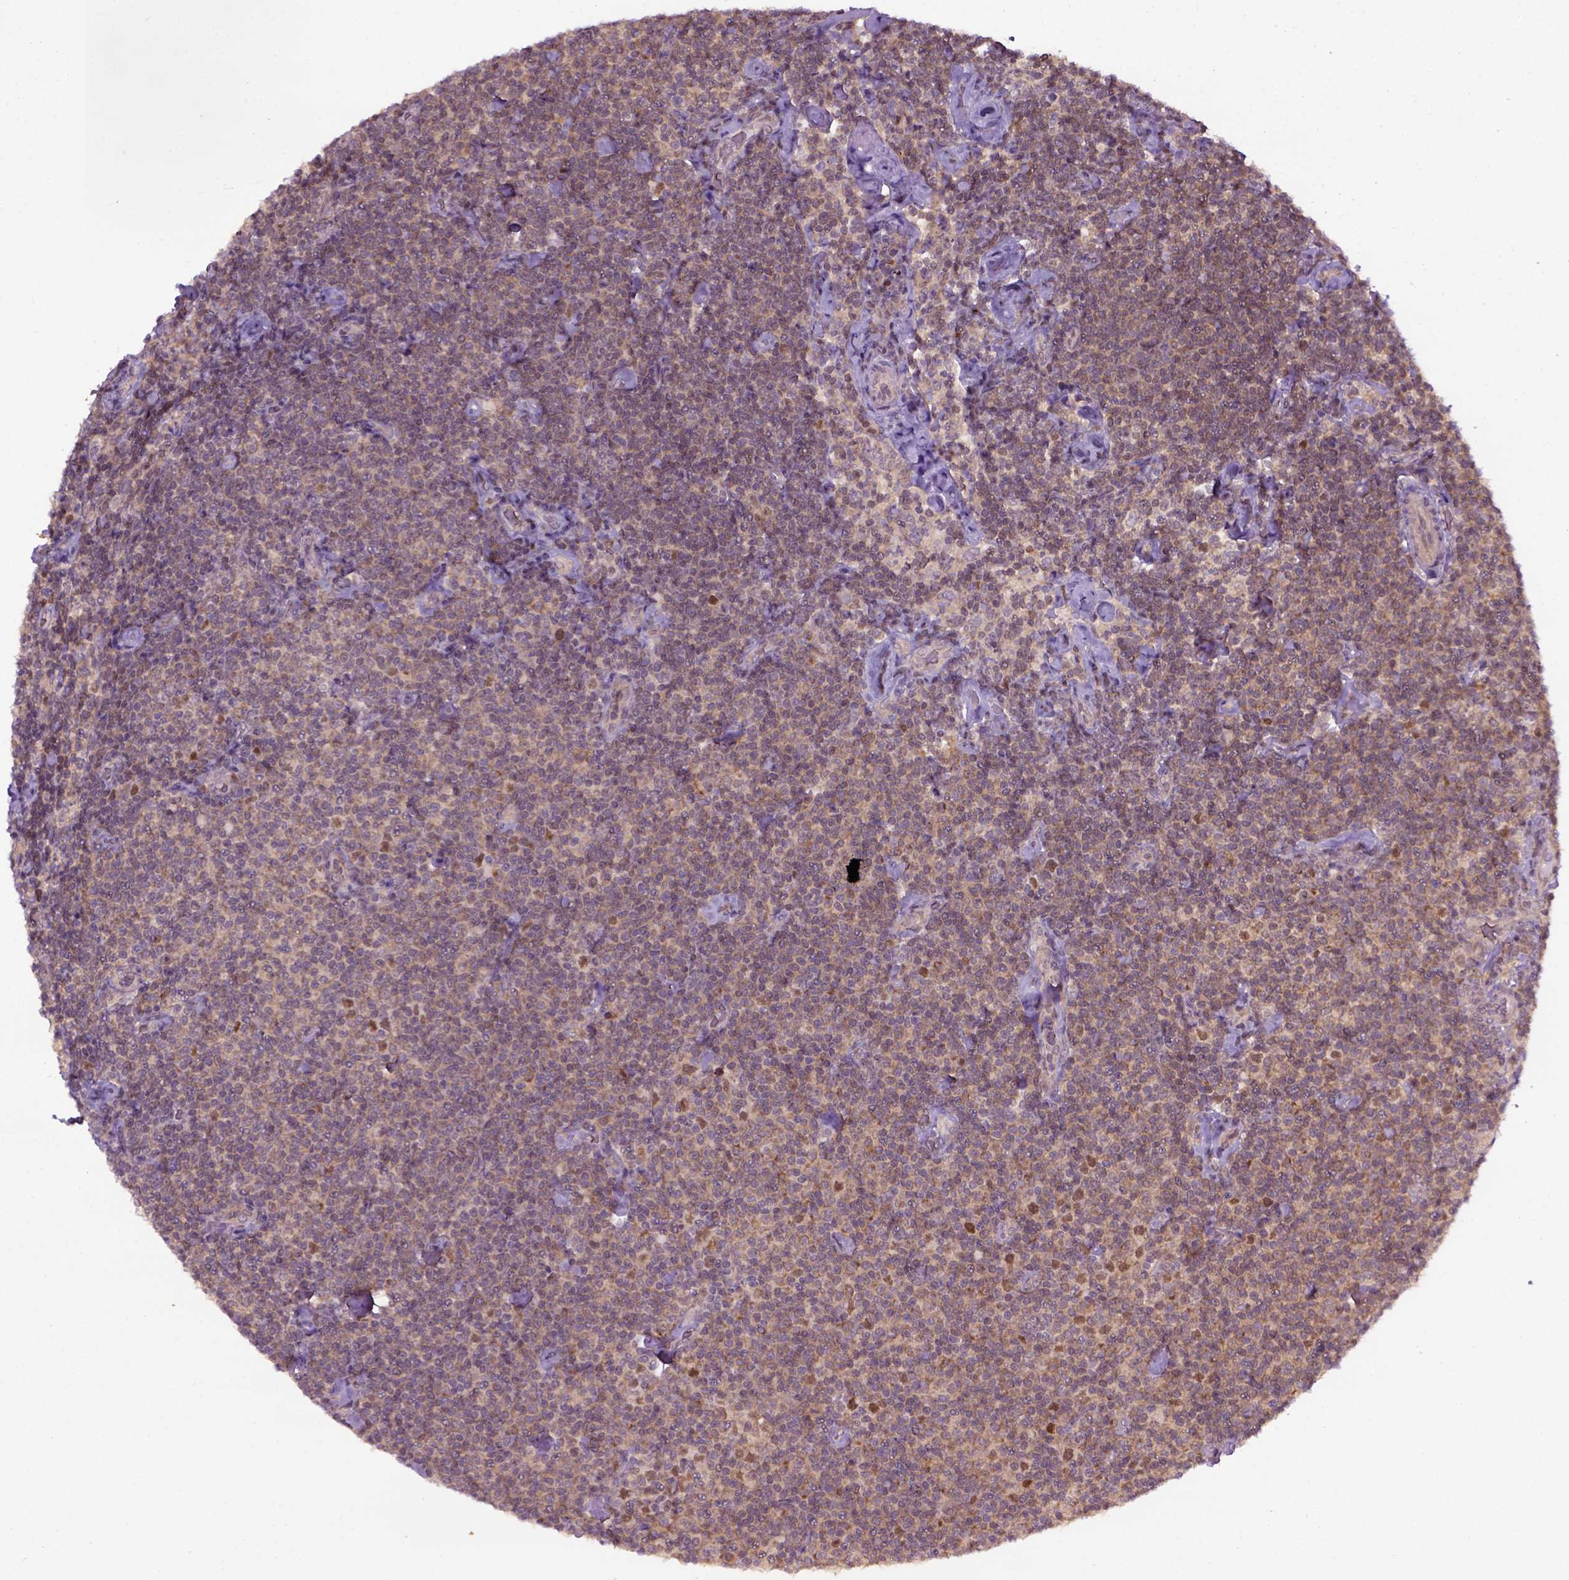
{"staining": {"intensity": "moderate", "quantity": ">75%", "location": "cytoplasmic/membranous"}, "tissue": "lymphoma", "cell_type": "Tumor cells", "image_type": "cancer", "snomed": [{"axis": "morphology", "description": "Malignant lymphoma, non-Hodgkin's type, Low grade"}, {"axis": "topography", "description": "Lymph node"}], "caption": "Moderate cytoplasmic/membranous positivity is appreciated in approximately >75% of tumor cells in lymphoma.", "gene": "WDR48", "patient": {"sex": "male", "age": 81}}